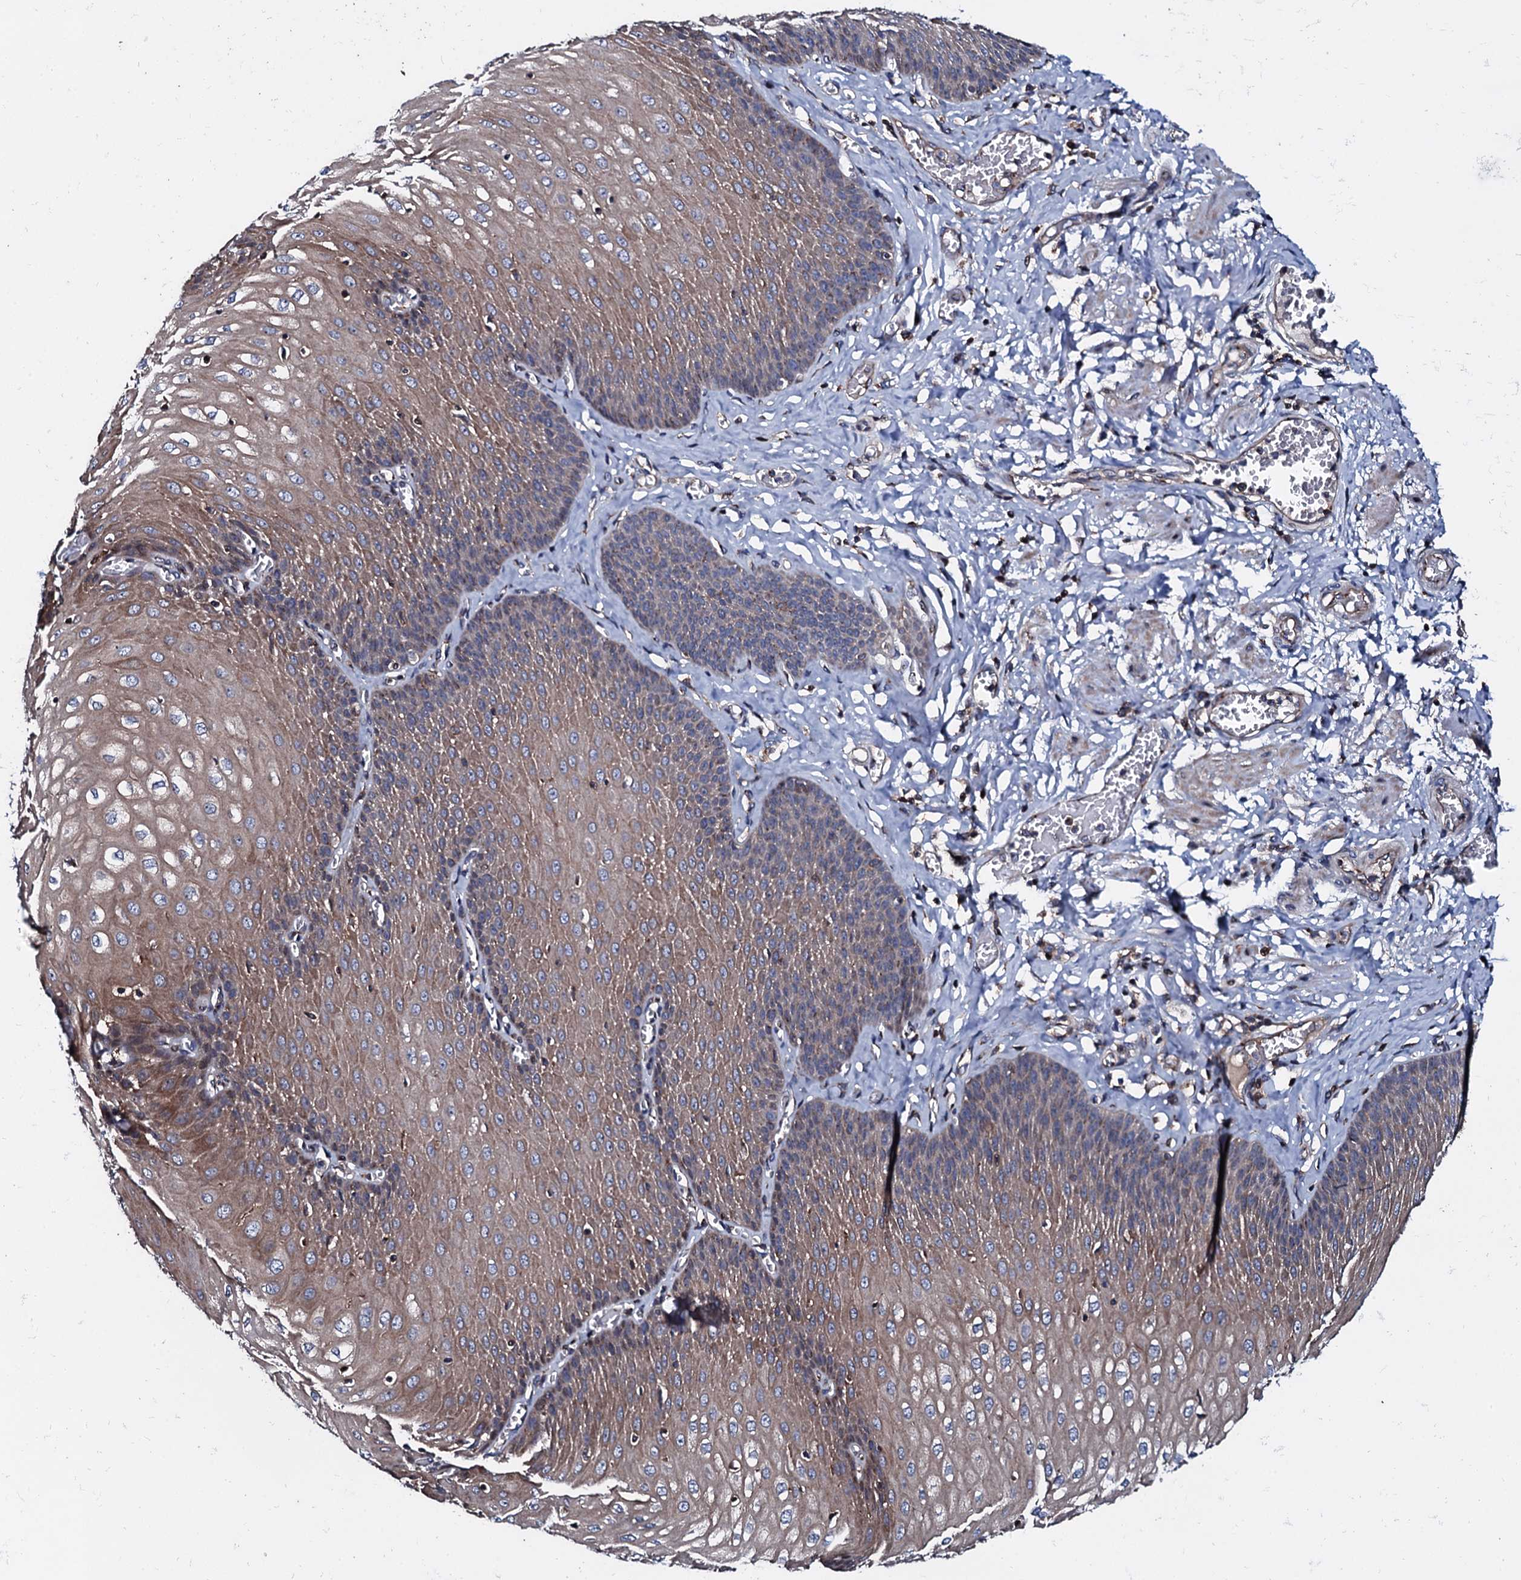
{"staining": {"intensity": "moderate", "quantity": ">75%", "location": "cytoplasmic/membranous"}, "tissue": "esophagus", "cell_type": "Squamous epithelial cells", "image_type": "normal", "snomed": [{"axis": "morphology", "description": "Normal tissue, NOS"}, {"axis": "topography", "description": "Esophagus"}], "caption": "Protein expression analysis of unremarkable esophagus reveals moderate cytoplasmic/membranous expression in approximately >75% of squamous epithelial cells. Using DAB (brown) and hematoxylin (blue) stains, captured at high magnification using brightfield microscopy.", "gene": "PLET1", "patient": {"sex": "male", "age": 60}}